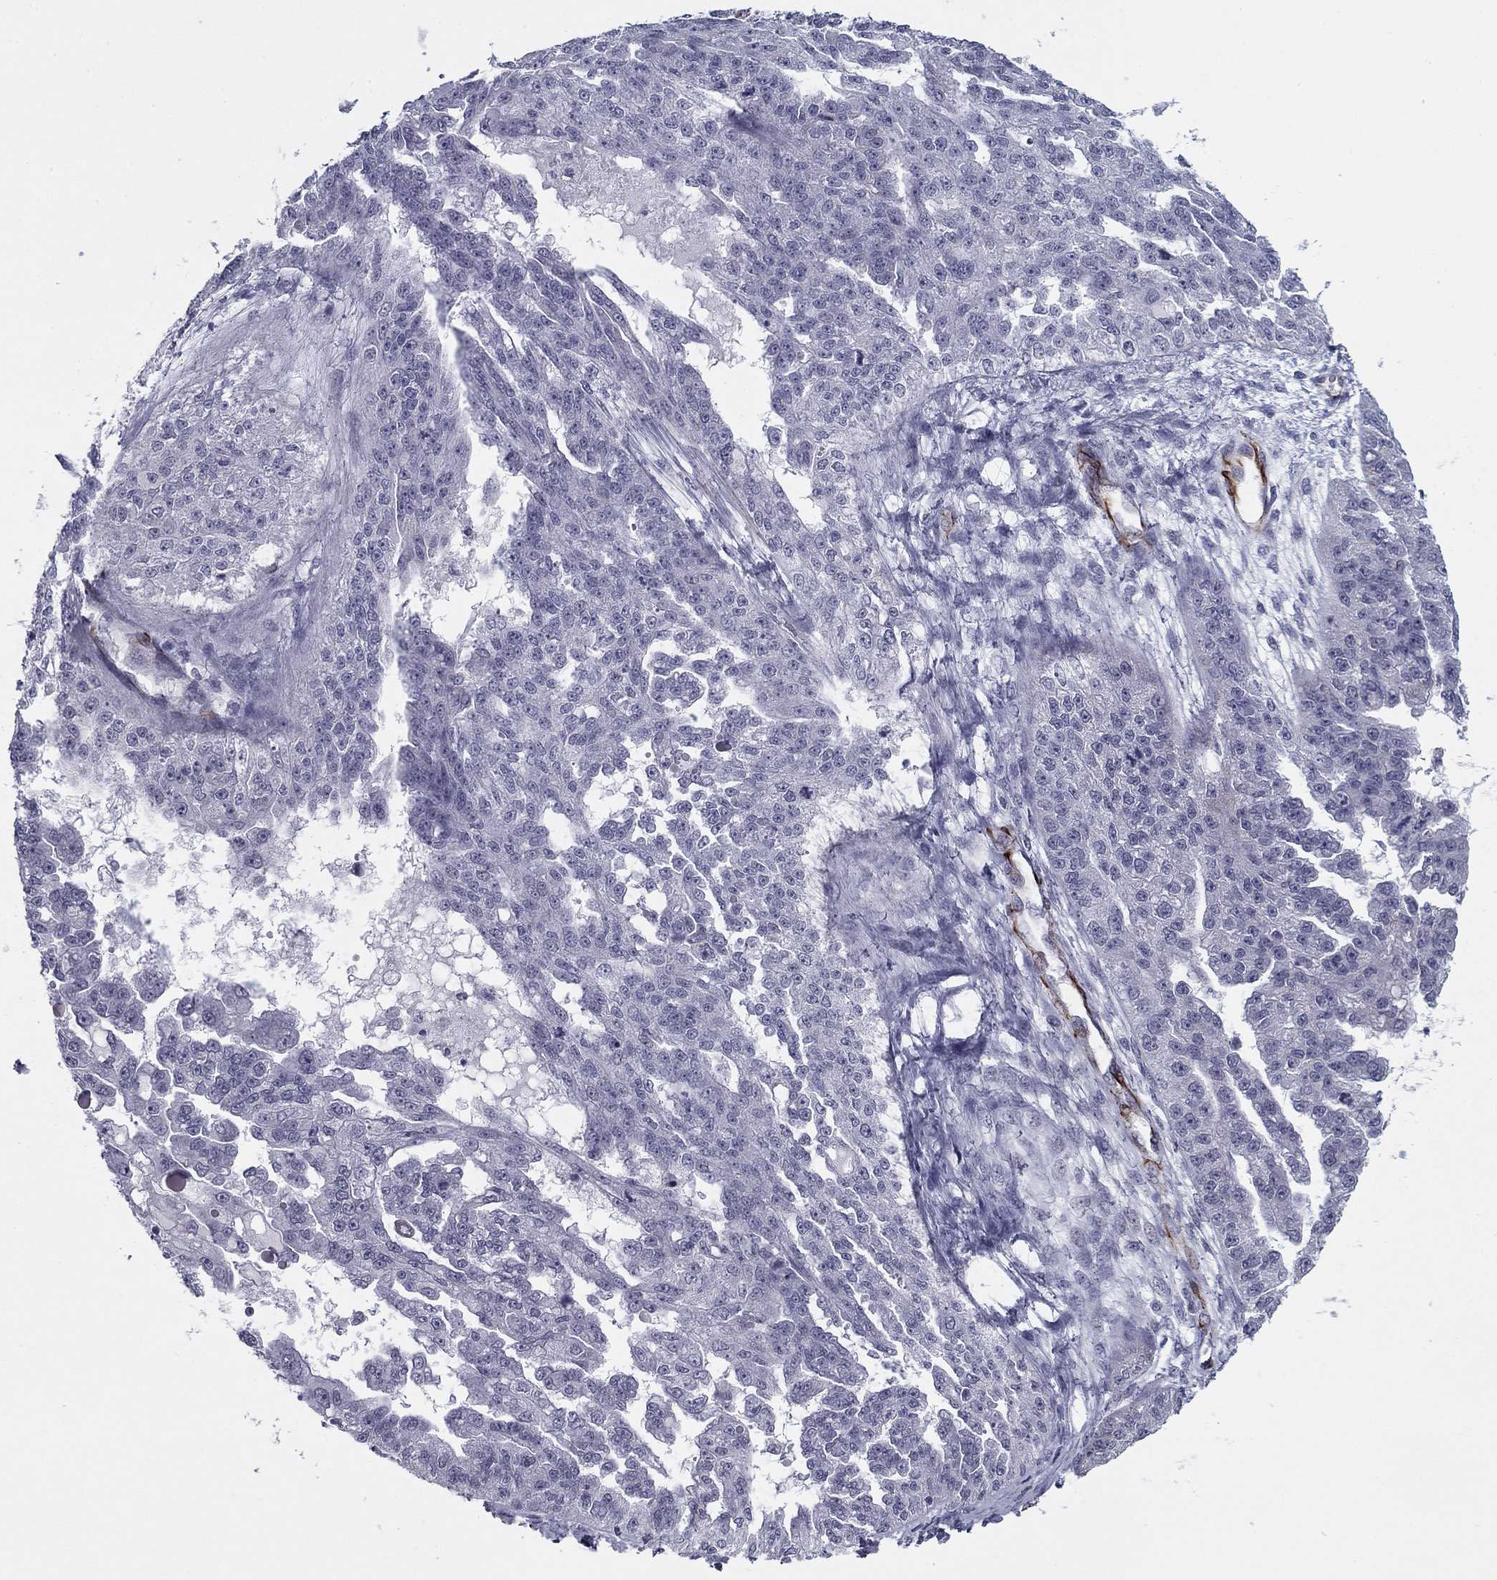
{"staining": {"intensity": "negative", "quantity": "none", "location": "none"}, "tissue": "ovarian cancer", "cell_type": "Tumor cells", "image_type": "cancer", "snomed": [{"axis": "morphology", "description": "Cystadenocarcinoma, serous, NOS"}, {"axis": "topography", "description": "Ovary"}], "caption": "This is an immunohistochemistry photomicrograph of human ovarian cancer. There is no positivity in tumor cells.", "gene": "ANKS4B", "patient": {"sex": "female", "age": 58}}